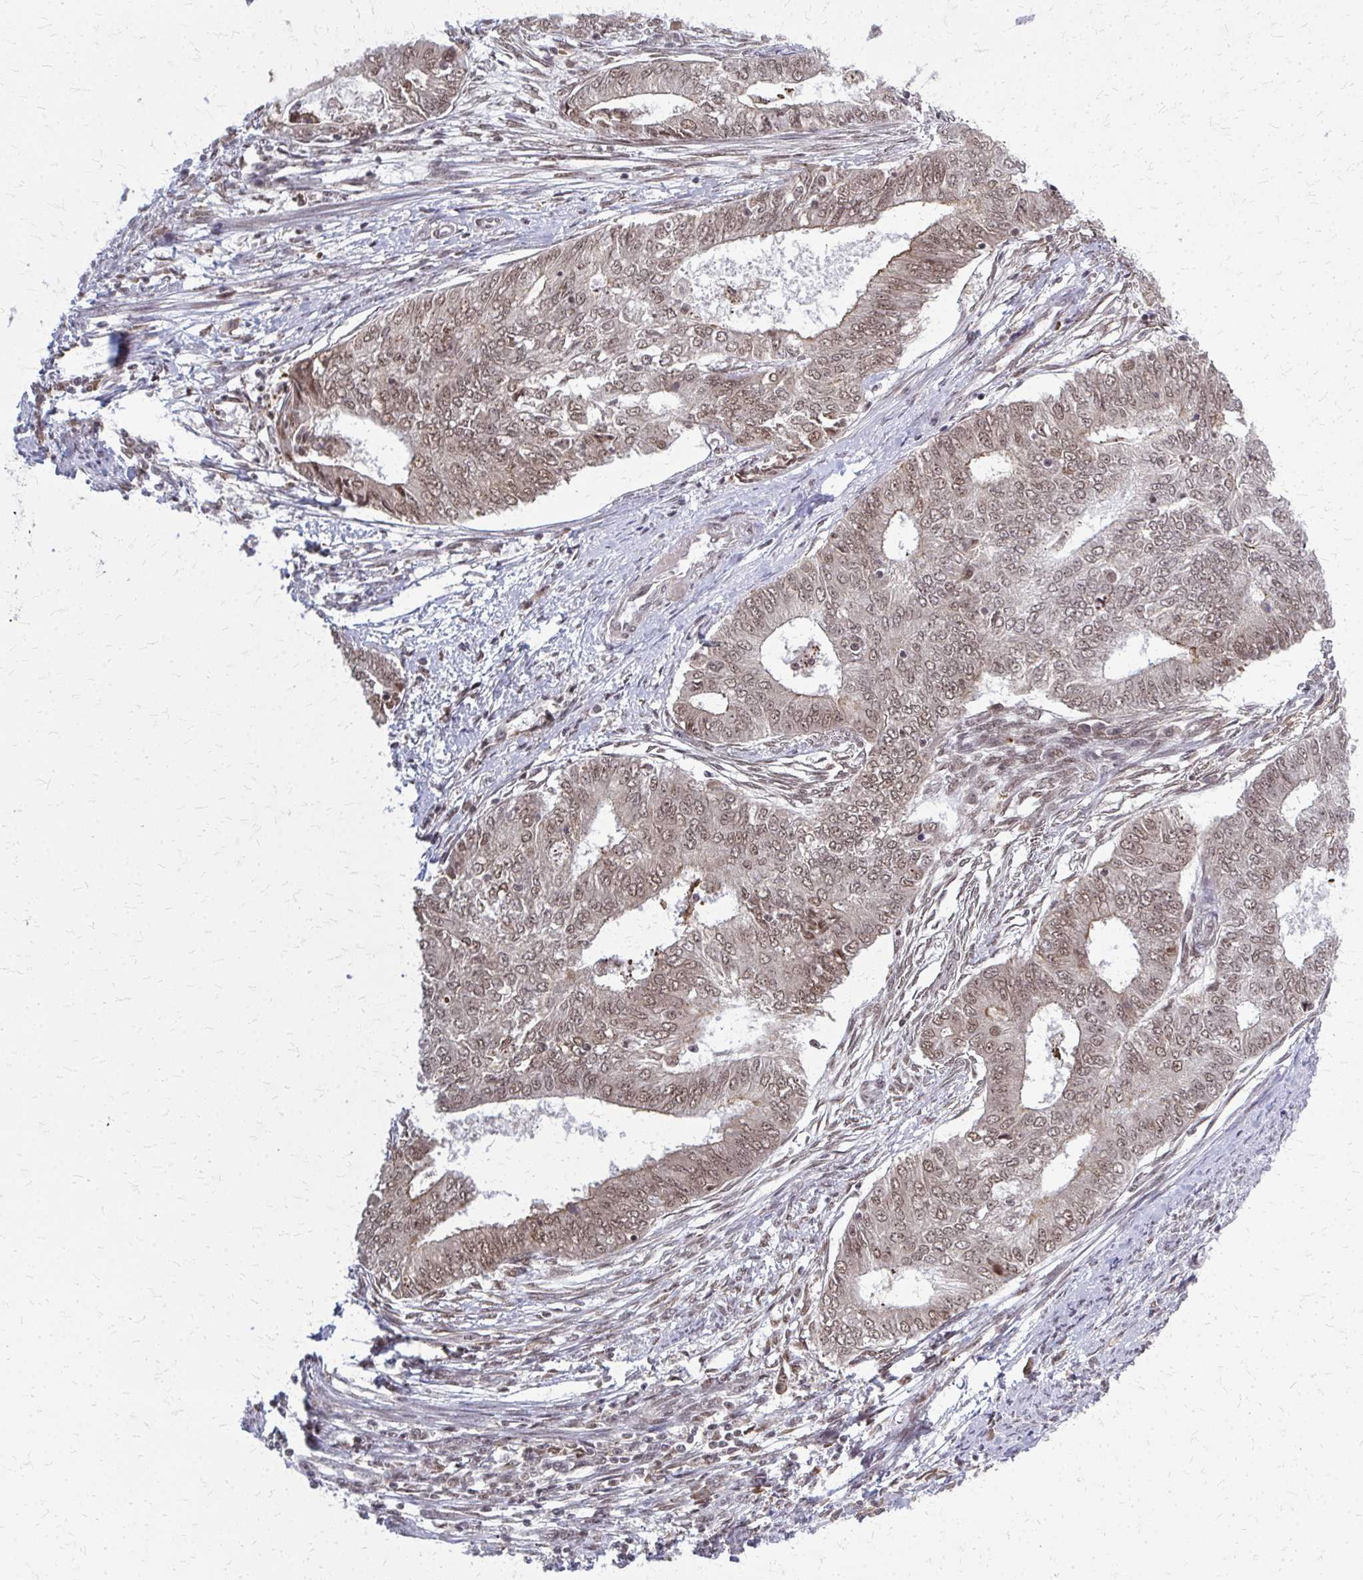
{"staining": {"intensity": "moderate", "quantity": "25%-75%", "location": "nuclear"}, "tissue": "endometrial cancer", "cell_type": "Tumor cells", "image_type": "cancer", "snomed": [{"axis": "morphology", "description": "Adenocarcinoma, NOS"}, {"axis": "topography", "description": "Endometrium"}], "caption": "Adenocarcinoma (endometrial) stained with IHC exhibits moderate nuclear staining in approximately 25%-75% of tumor cells. The staining is performed using DAB brown chromogen to label protein expression. The nuclei are counter-stained blue using hematoxylin.", "gene": "HDAC3", "patient": {"sex": "female", "age": 62}}